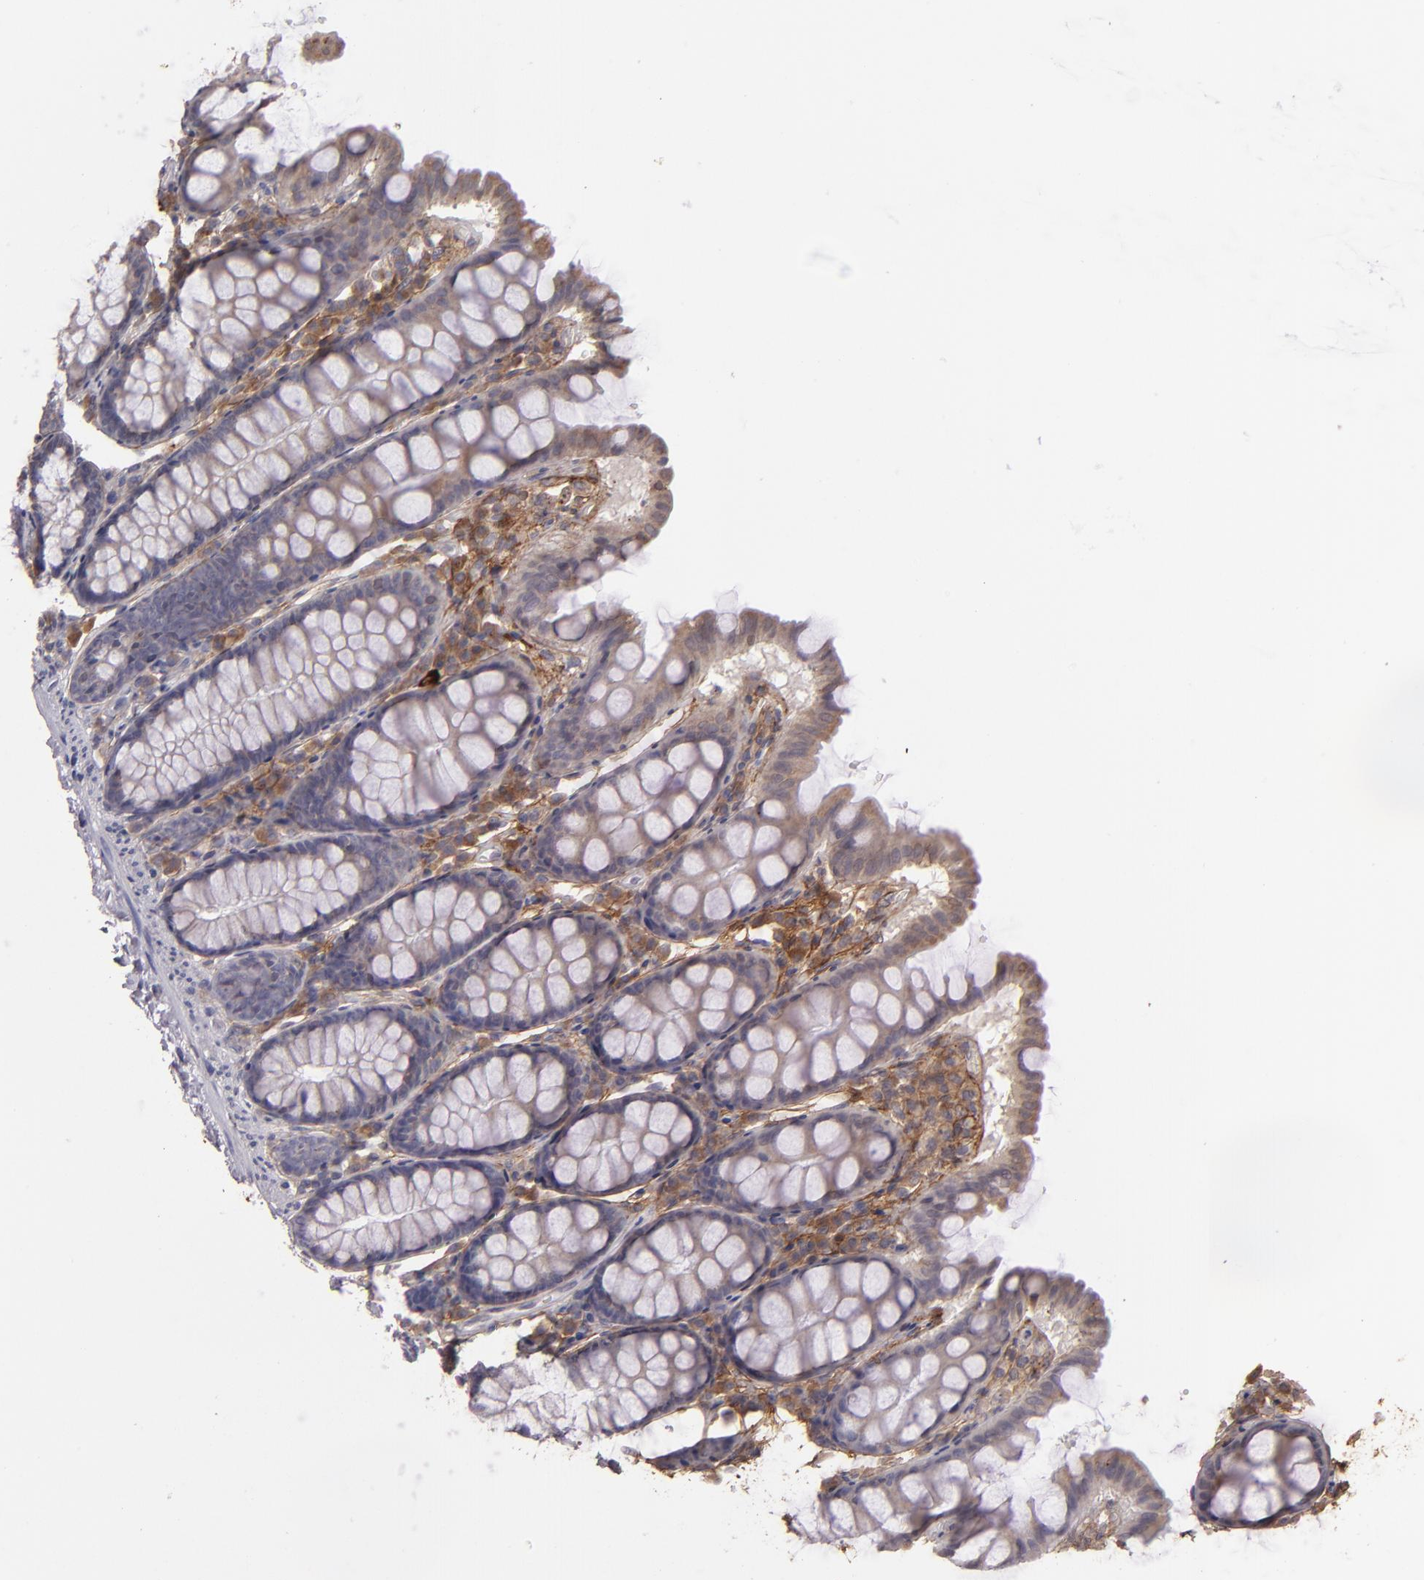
{"staining": {"intensity": "negative", "quantity": "none", "location": "none"}, "tissue": "colon", "cell_type": "Endothelial cells", "image_type": "normal", "snomed": [{"axis": "morphology", "description": "Normal tissue, NOS"}, {"axis": "topography", "description": "Colon"}], "caption": "This is an IHC micrograph of normal colon. There is no positivity in endothelial cells.", "gene": "IL12A", "patient": {"sex": "female", "age": 61}}